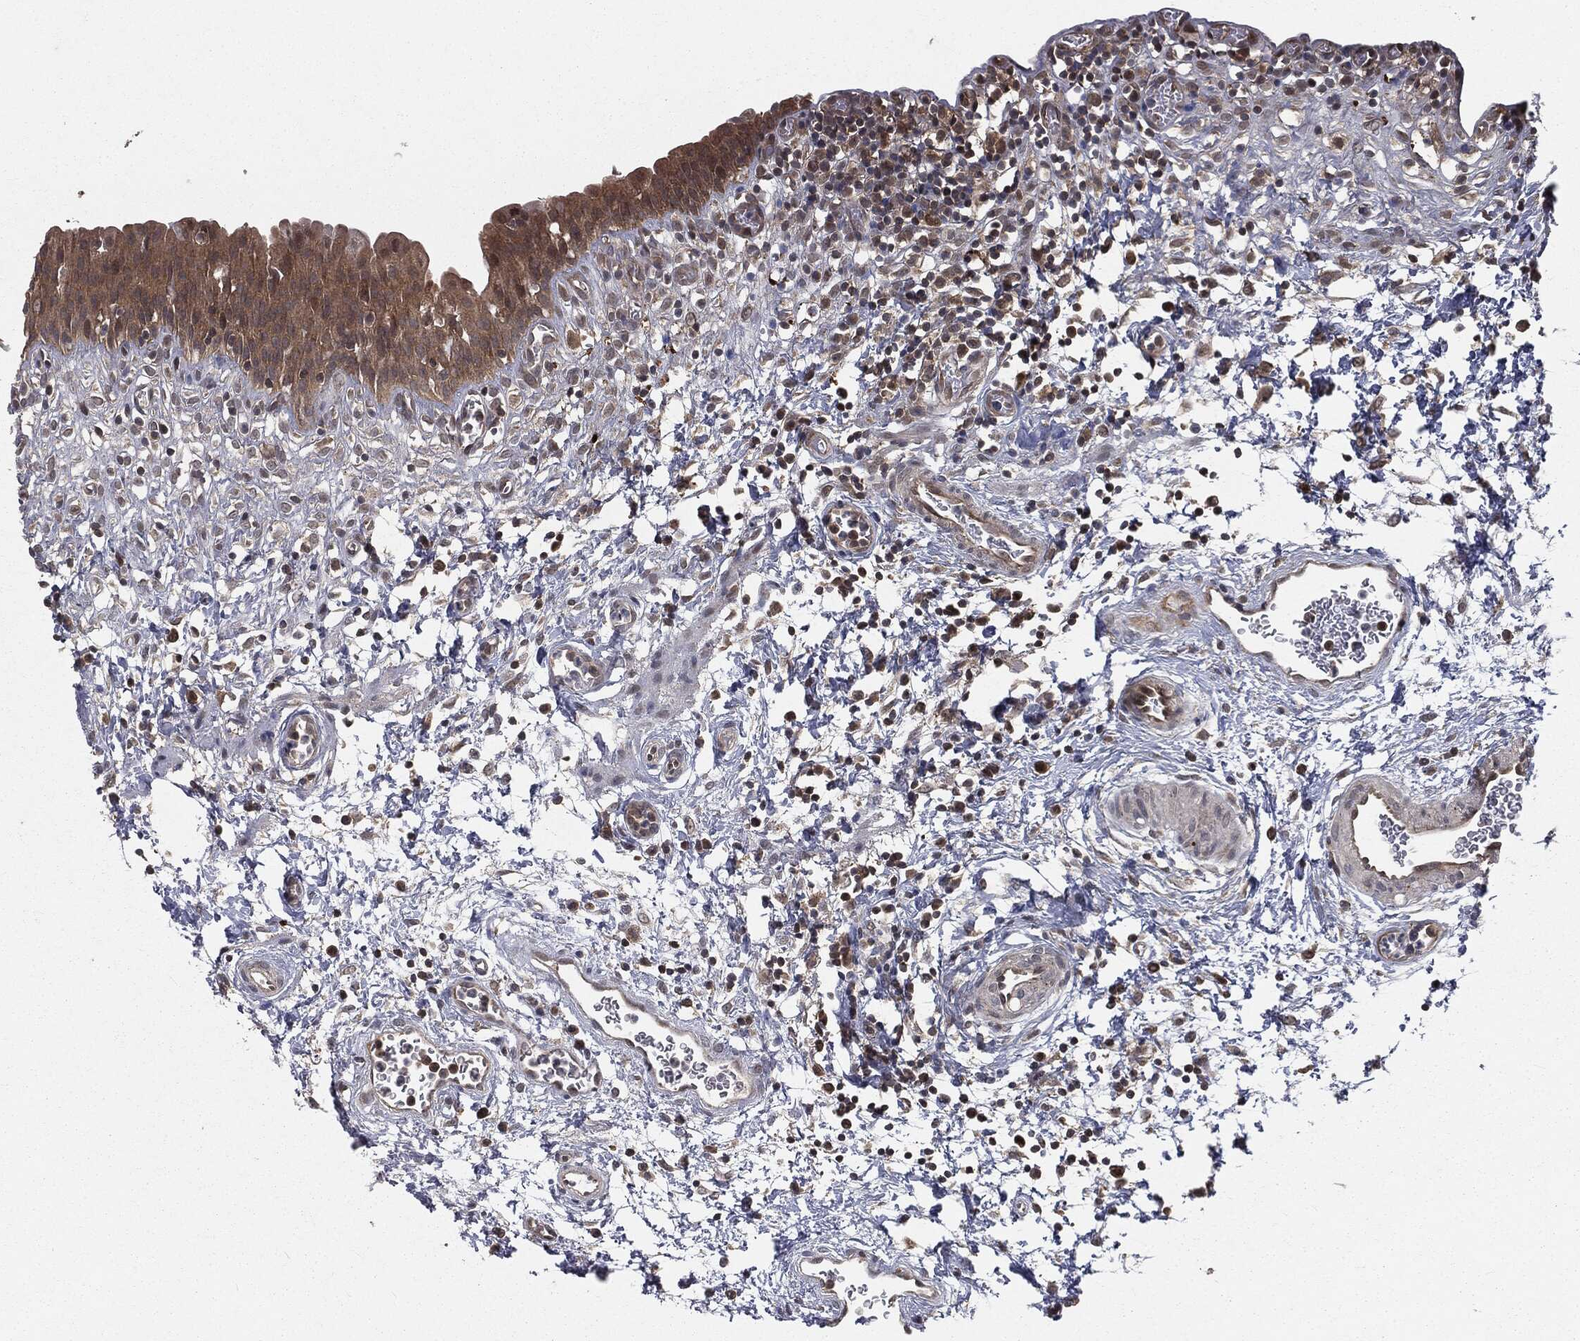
{"staining": {"intensity": "weak", "quantity": ">75%", "location": "cytoplasmic/membranous"}, "tissue": "urinary bladder", "cell_type": "Urothelial cells", "image_type": "normal", "snomed": [{"axis": "morphology", "description": "Normal tissue, NOS"}, {"axis": "topography", "description": "Urinary bladder"}], "caption": "Immunohistochemical staining of unremarkable urinary bladder reveals low levels of weak cytoplasmic/membranous staining in approximately >75% of urothelial cells.", "gene": "FBXO7", "patient": {"sex": "male", "age": 37}}